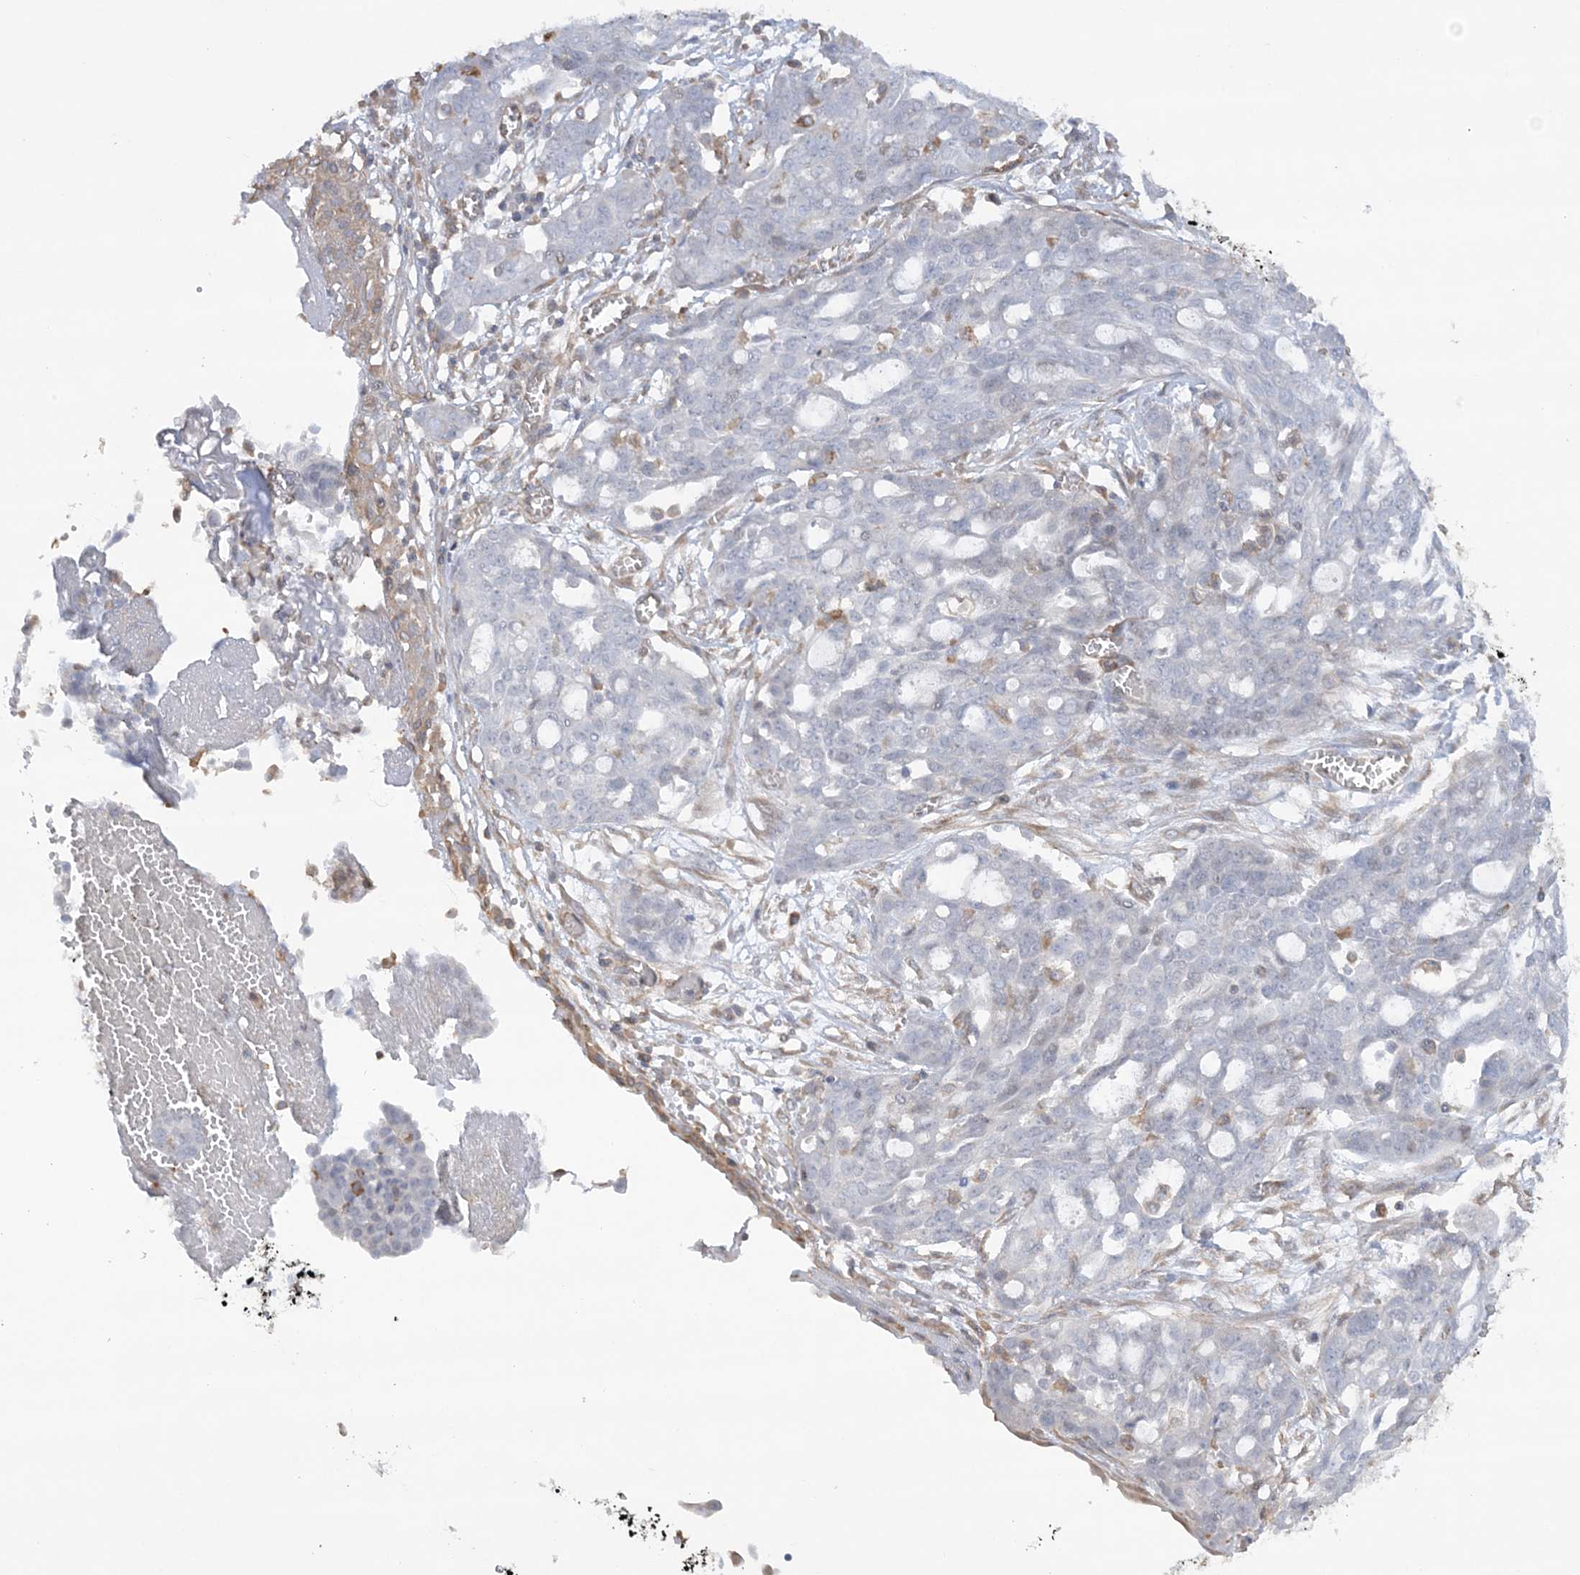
{"staining": {"intensity": "negative", "quantity": "none", "location": "none"}, "tissue": "ovarian cancer", "cell_type": "Tumor cells", "image_type": "cancer", "snomed": [{"axis": "morphology", "description": "Cystadenocarcinoma, serous, NOS"}, {"axis": "topography", "description": "Soft tissue"}, {"axis": "topography", "description": "Ovary"}], "caption": "Immunohistochemistry histopathology image of neoplastic tissue: human serous cystadenocarcinoma (ovarian) stained with DAB (3,3'-diaminobenzidine) reveals no significant protein positivity in tumor cells.", "gene": "ZNF821", "patient": {"sex": "female", "age": 57}}